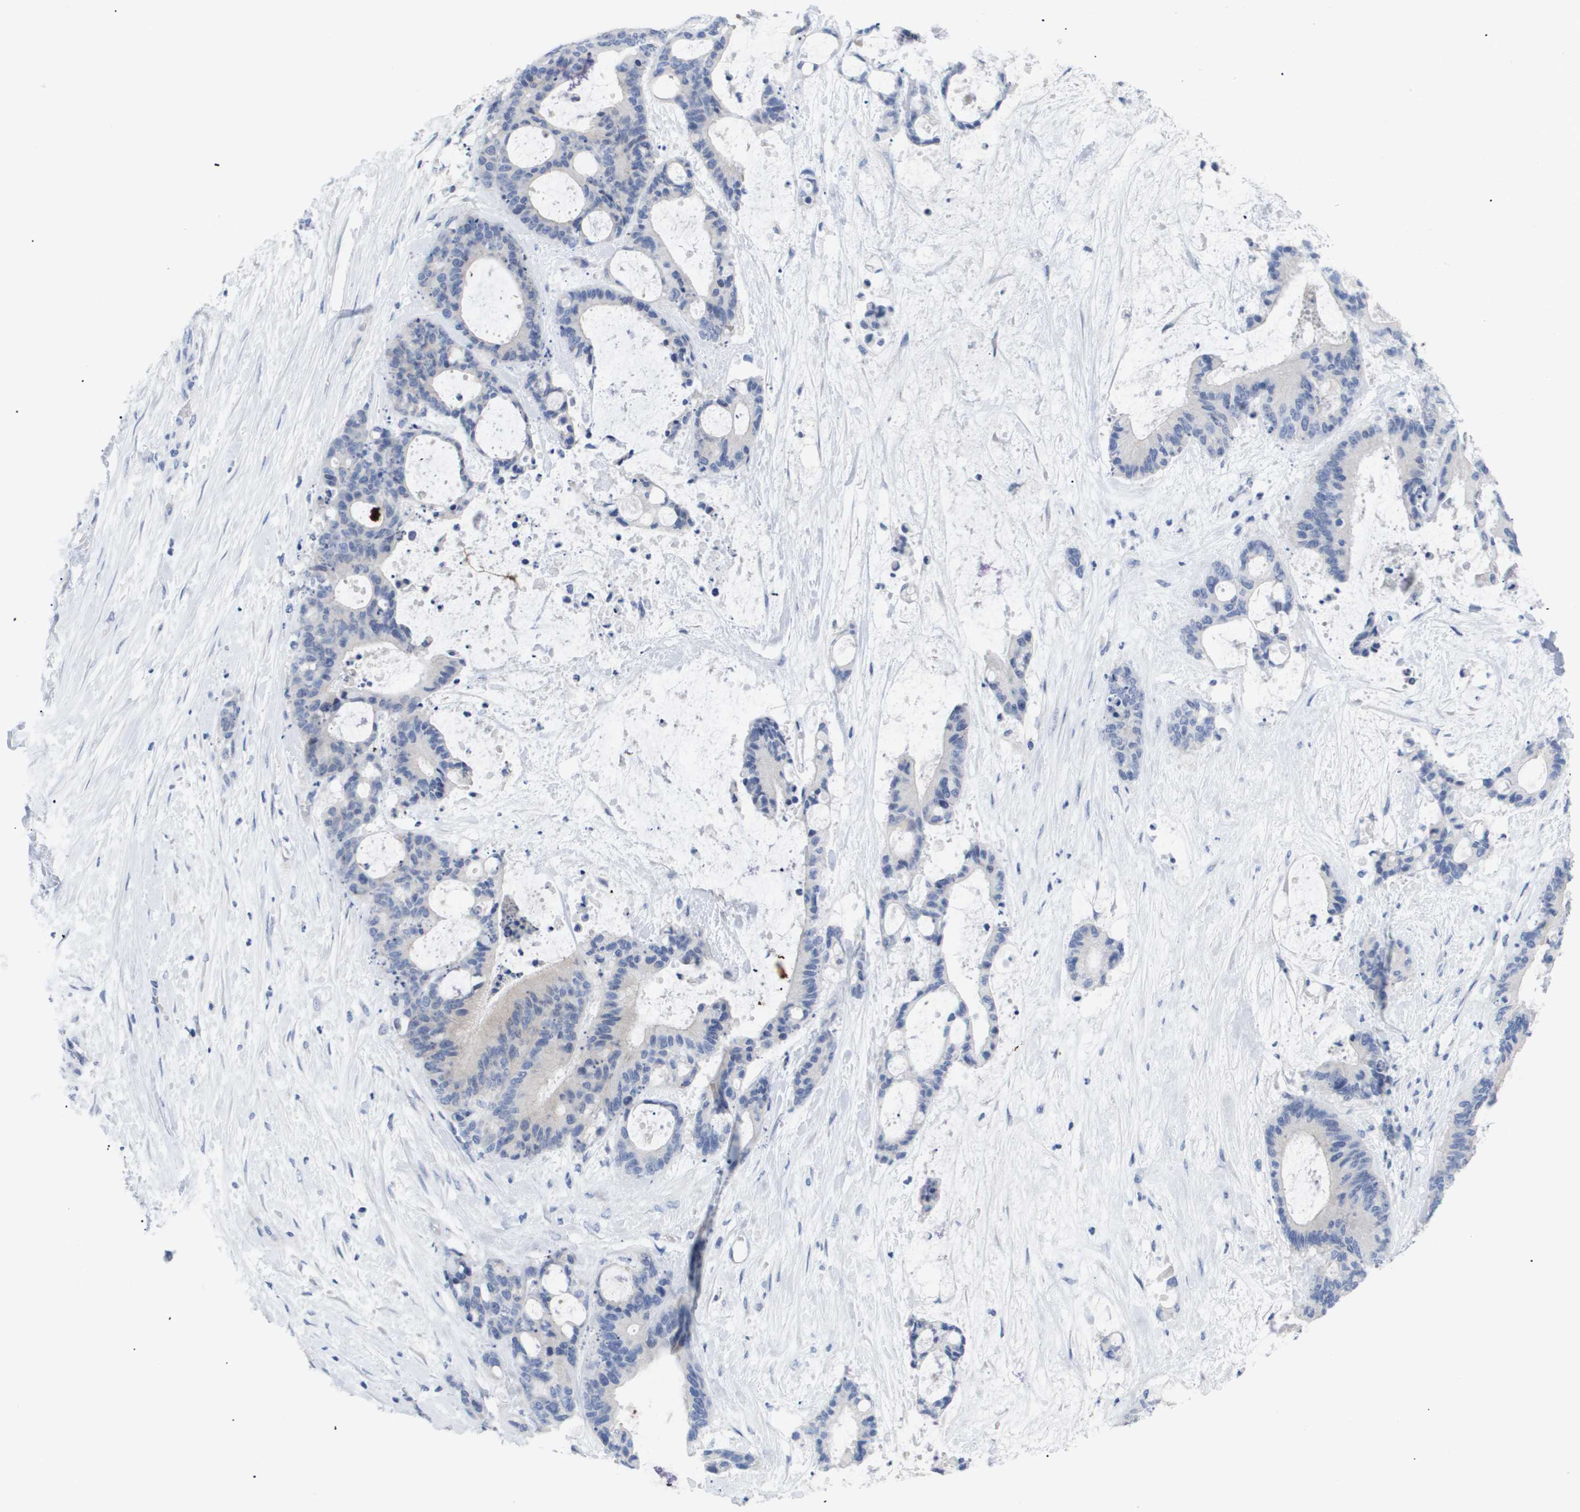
{"staining": {"intensity": "negative", "quantity": "none", "location": "none"}, "tissue": "liver cancer", "cell_type": "Tumor cells", "image_type": "cancer", "snomed": [{"axis": "morphology", "description": "Cholangiocarcinoma"}, {"axis": "topography", "description": "Liver"}], "caption": "A high-resolution image shows immunohistochemistry (IHC) staining of liver cholangiocarcinoma, which displays no significant staining in tumor cells.", "gene": "CAV3", "patient": {"sex": "female", "age": 73}}